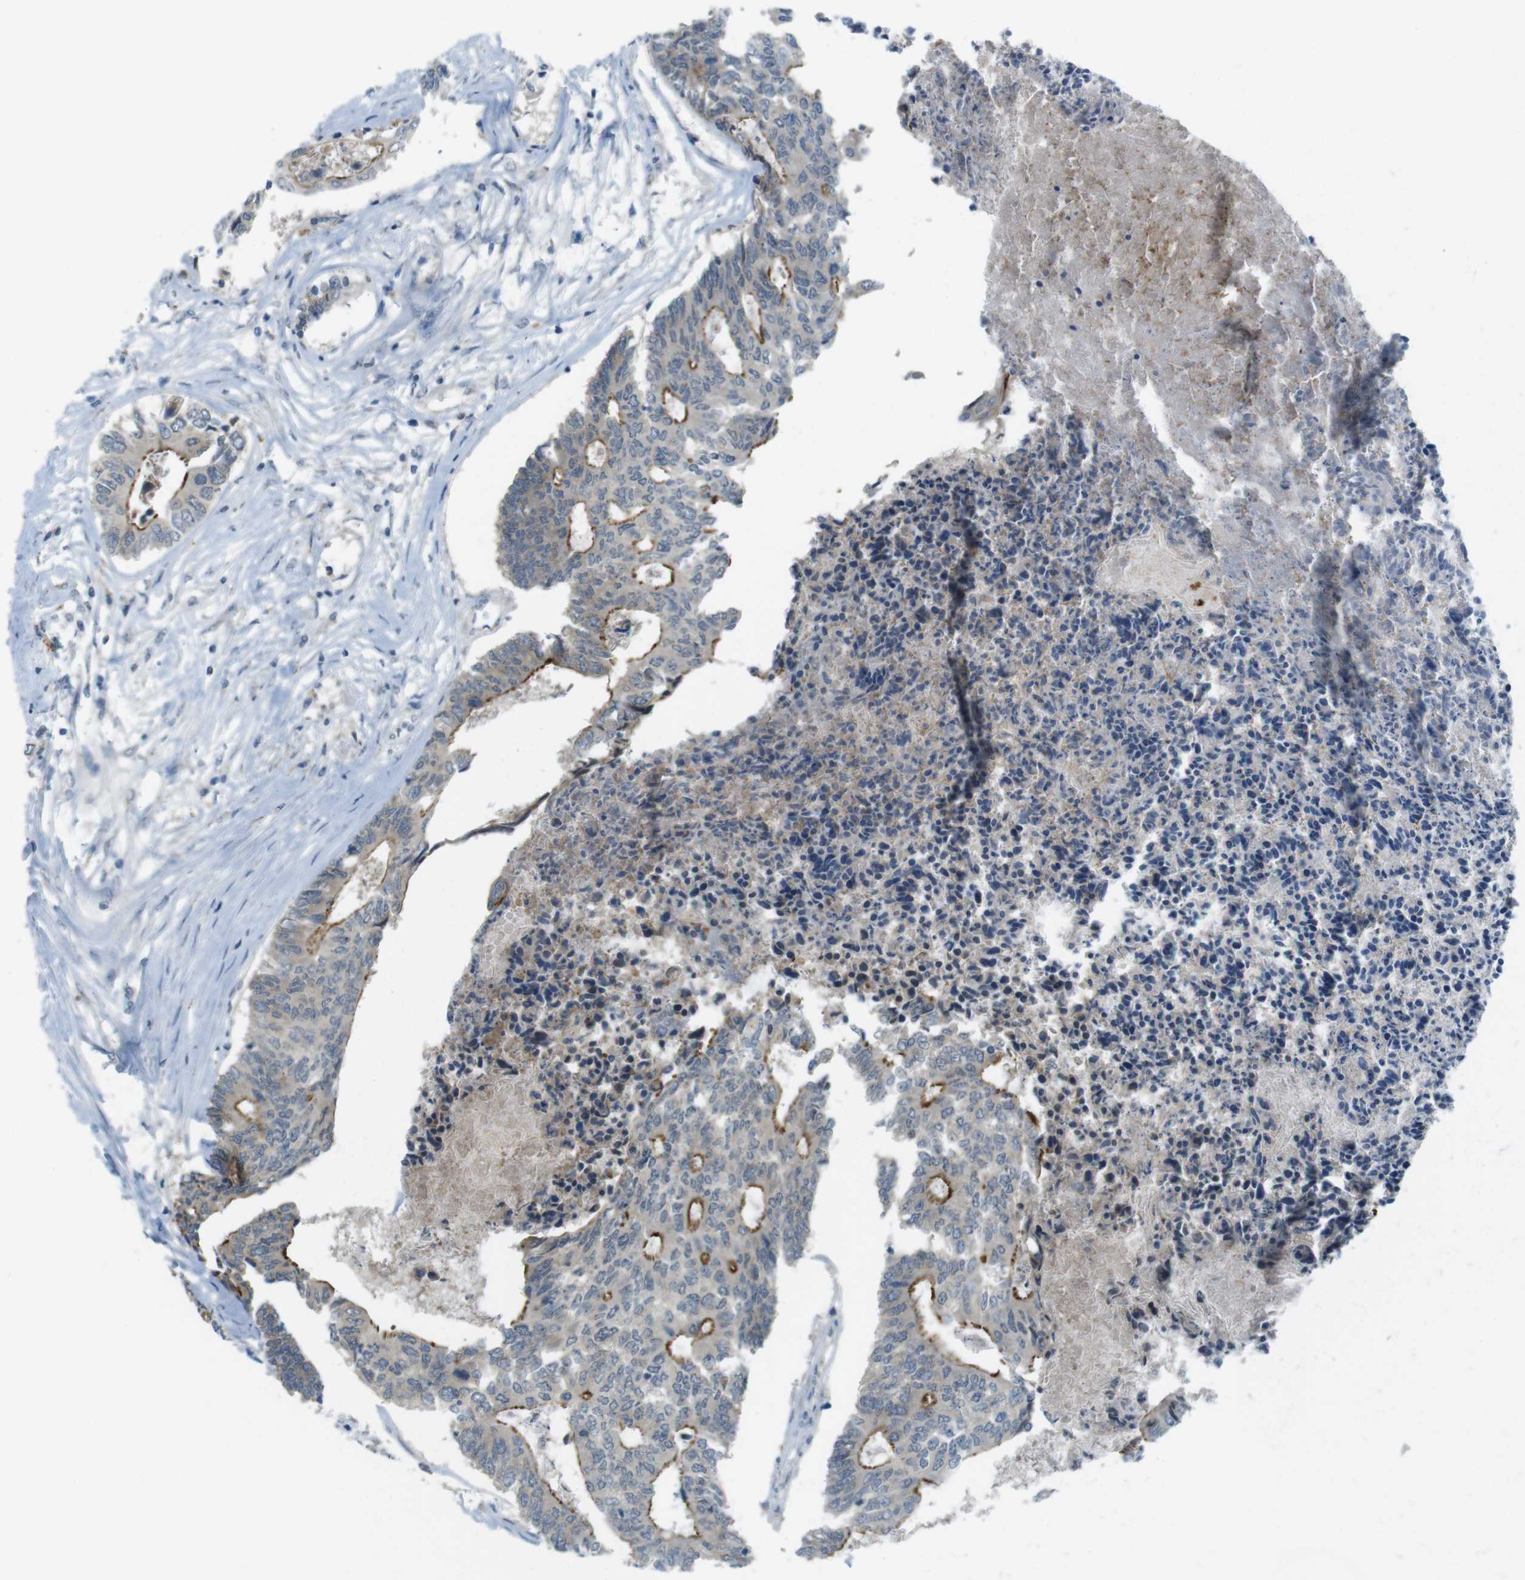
{"staining": {"intensity": "moderate", "quantity": "25%-75%", "location": "cytoplasmic/membranous"}, "tissue": "colorectal cancer", "cell_type": "Tumor cells", "image_type": "cancer", "snomed": [{"axis": "morphology", "description": "Adenocarcinoma, NOS"}, {"axis": "topography", "description": "Rectum"}], "caption": "Human adenocarcinoma (colorectal) stained for a protein (brown) exhibits moderate cytoplasmic/membranous positive expression in about 25%-75% of tumor cells.", "gene": "UGT8", "patient": {"sex": "male", "age": 63}}